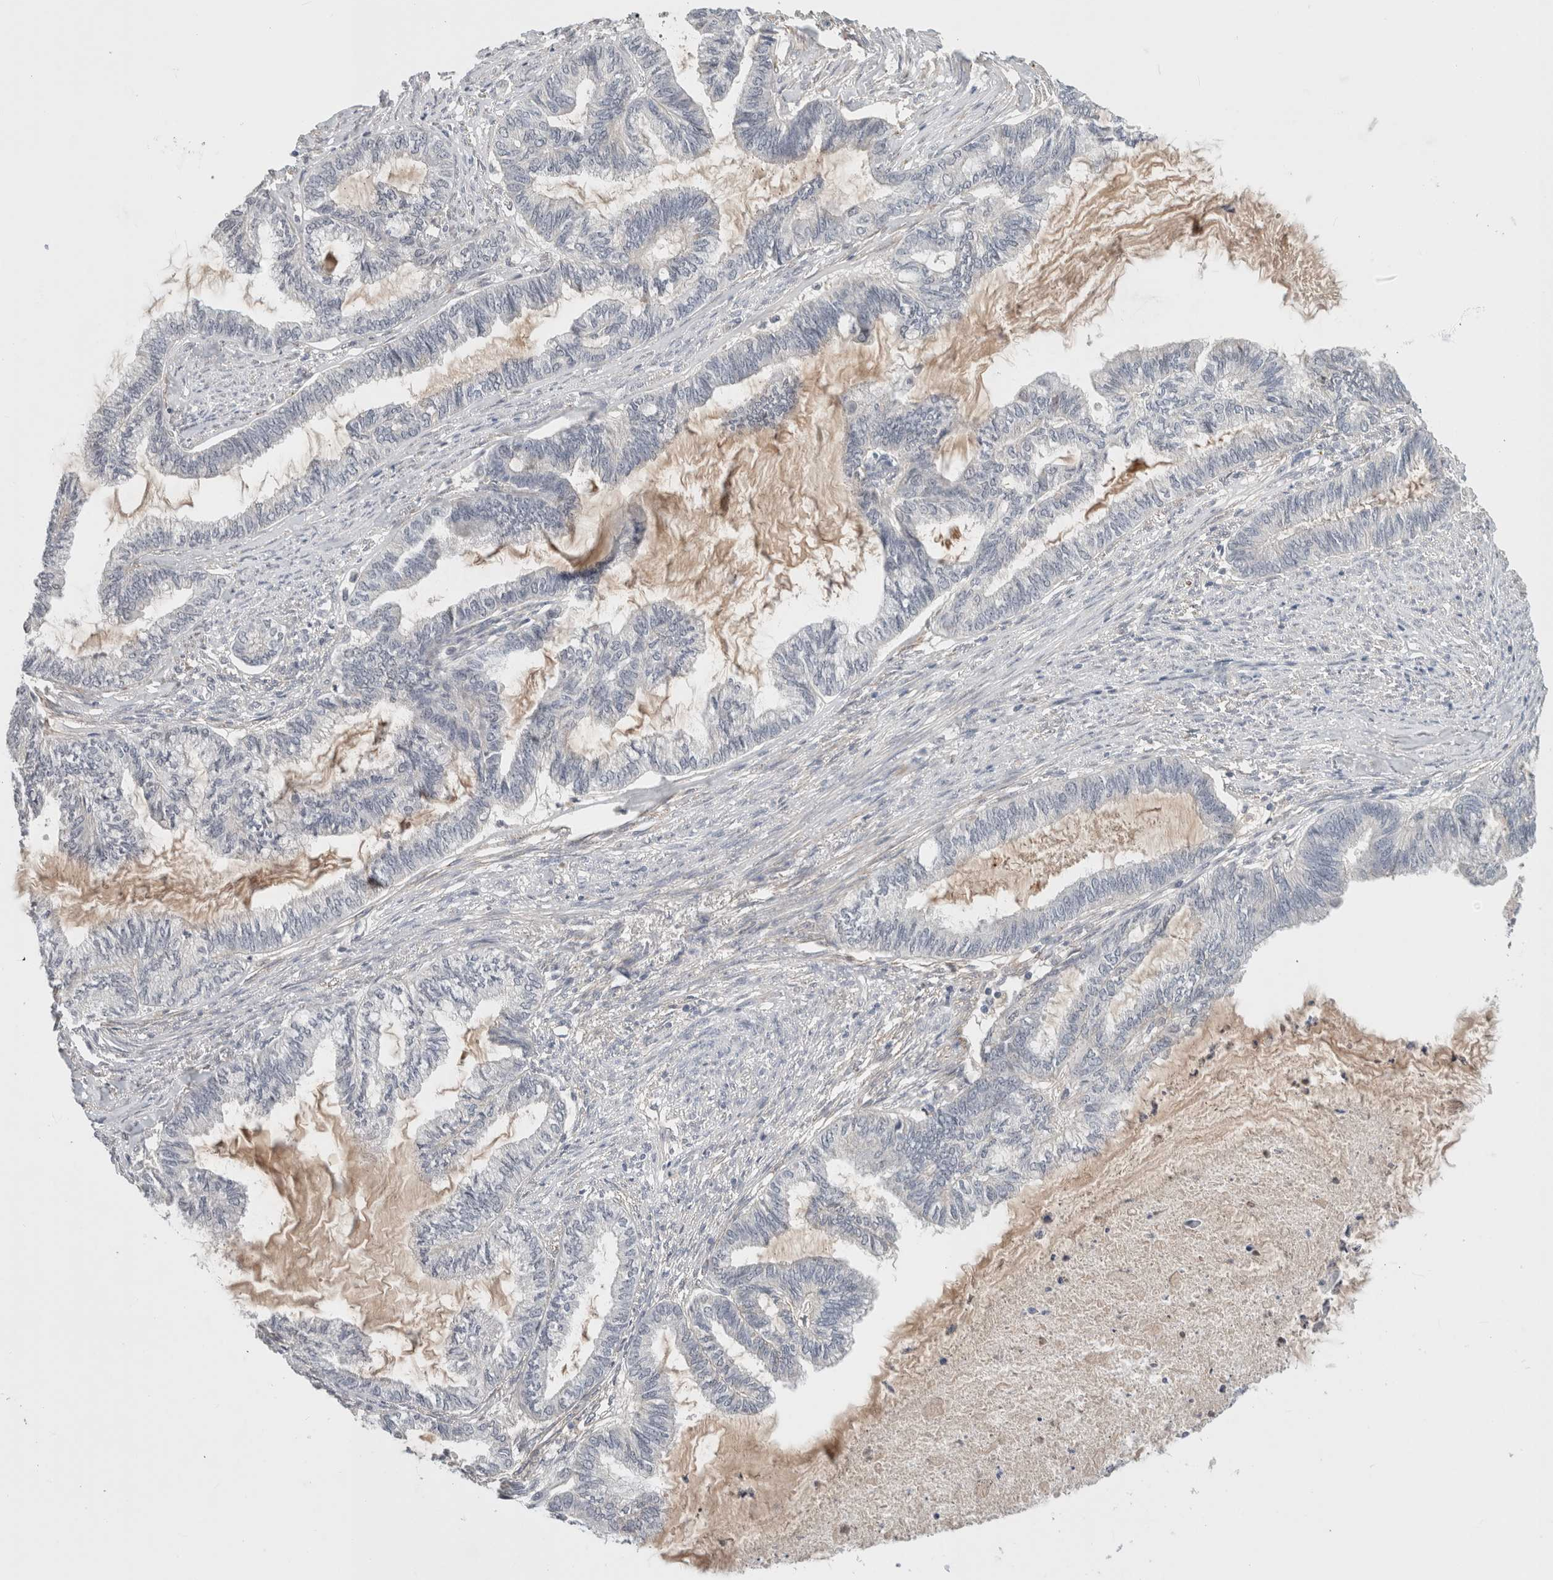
{"staining": {"intensity": "negative", "quantity": "none", "location": "none"}, "tissue": "endometrial cancer", "cell_type": "Tumor cells", "image_type": "cancer", "snomed": [{"axis": "morphology", "description": "Adenocarcinoma, NOS"}, {"axis": "topography", "description": "Endometrium"}], "caption": "The immunohistochemistry histopathology image has no significant positivity in tumor cells of endometrial cancer tissue.", "gene": "HCN3", "patient": {"sex": "female", "age": 86}}